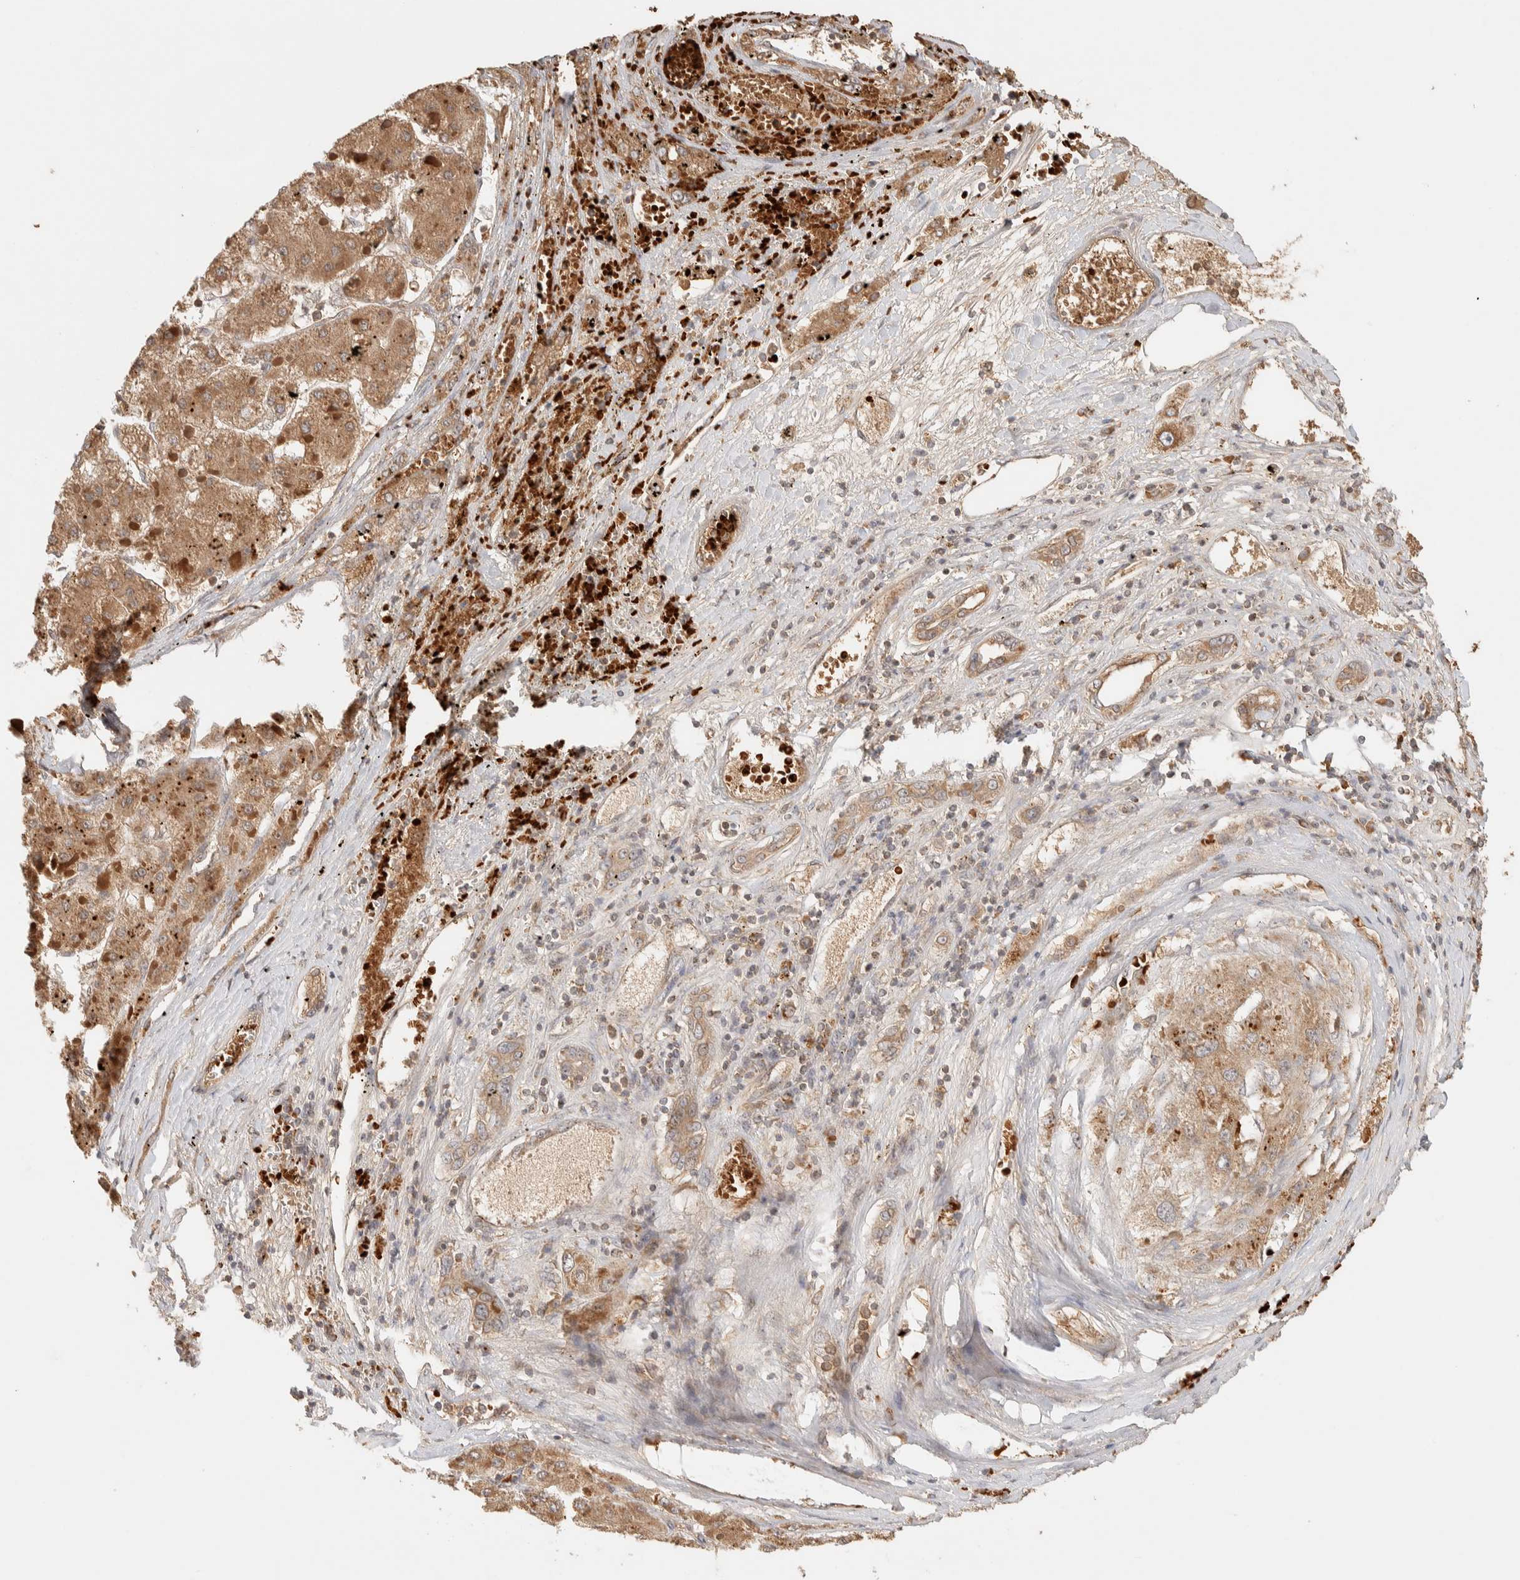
{"staining": {"intensity": "moderate", "quantity": ">75%", "location": "cytoplasmic/membranous"}, "tissue": "liver cancer", "cell_type": "Tumor cells", "image_type": "cancer", "snomed": [{"axis": "morphology", "description": "Carcinoma, Hepatocellular, NOS"}, {"axis": "topography", "description": "Liver"}], "caption": "Immunohistochemical staining of human liver cancer (hepatocellular carcinoma) exhibits medium levels of moderate cytoplasmic/membranous staining in about >75% of tumor cells. (brown staining indicates protein expression, while blue staining denotes nuclei).", "gene": "TTI2", "patient": {"sex": "female", "age": 73}}